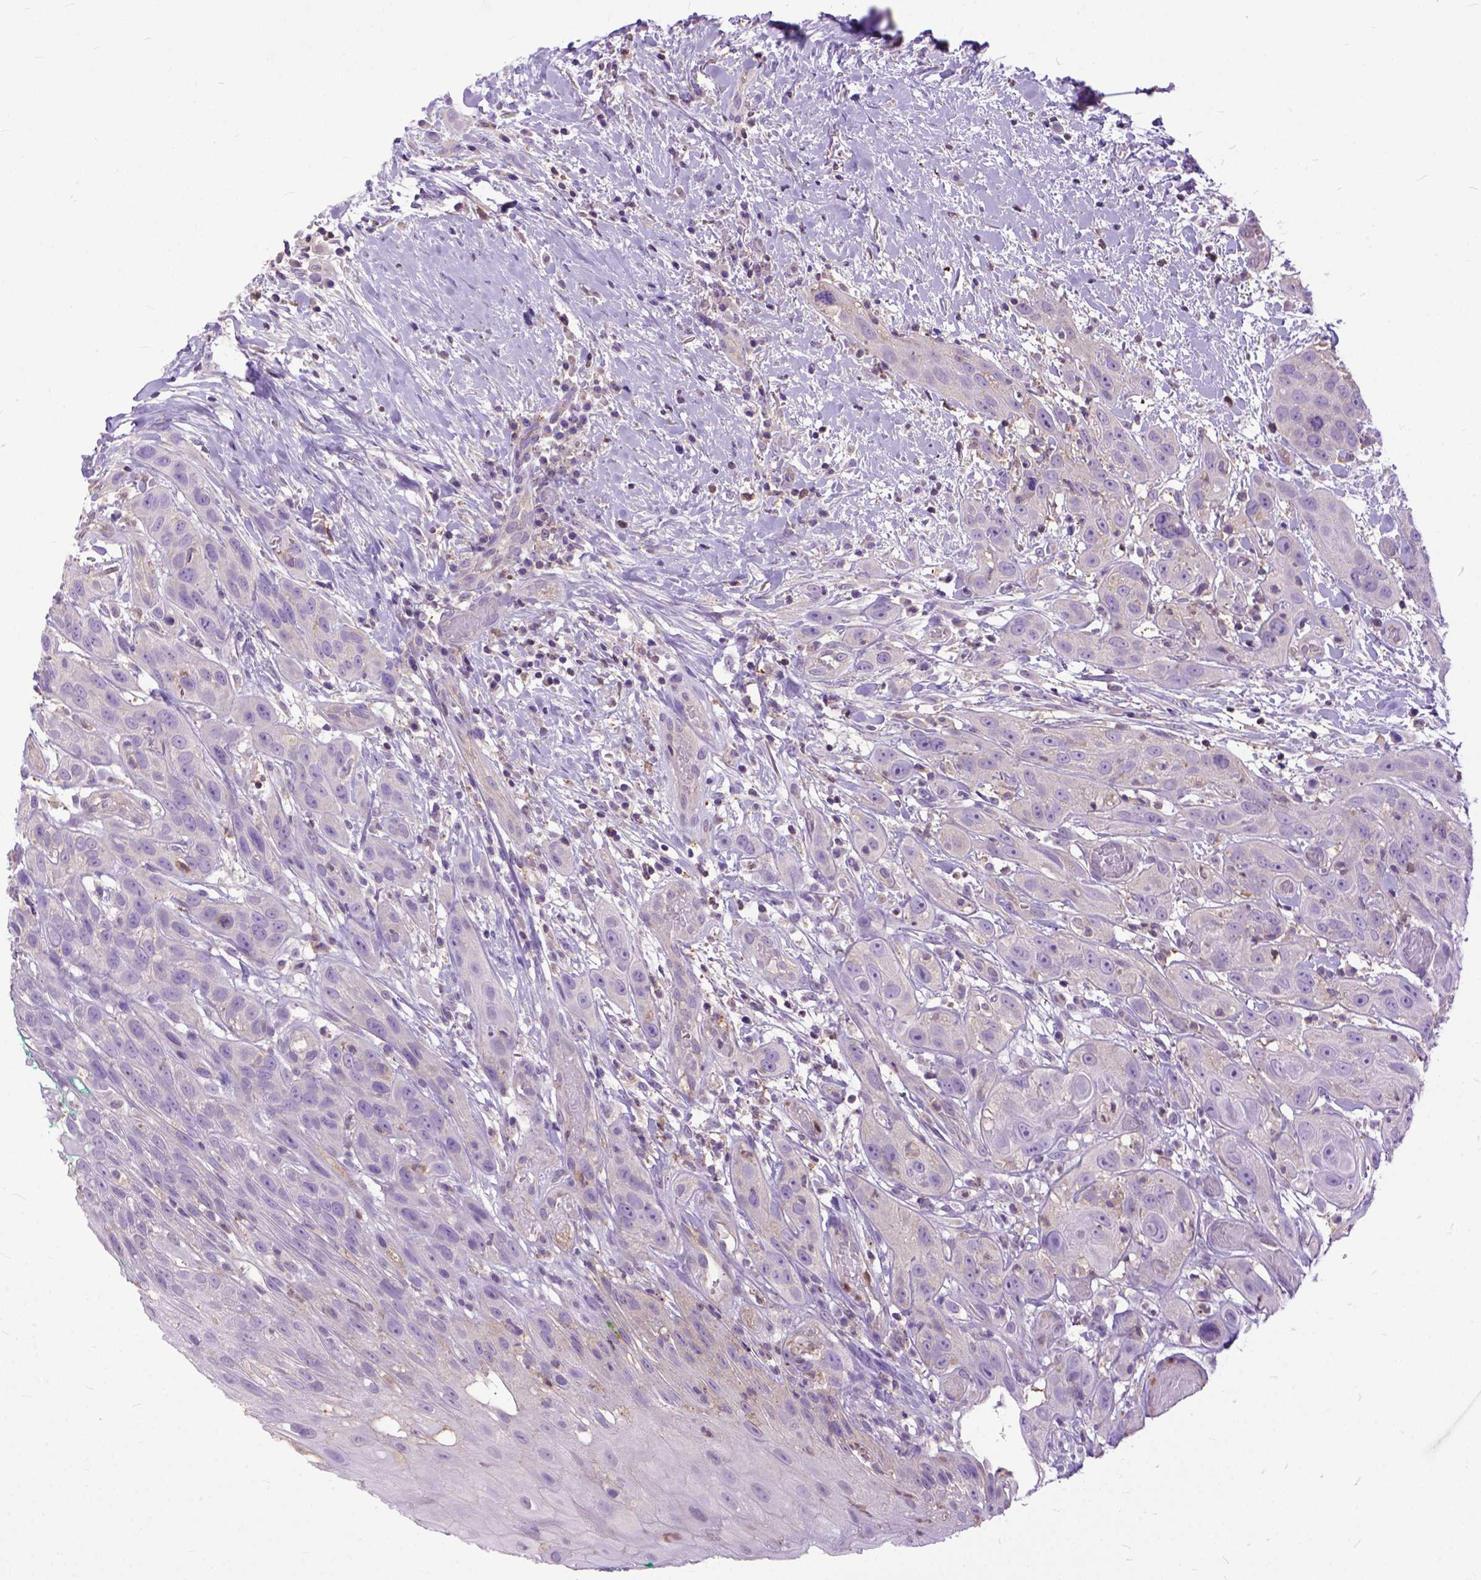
{"staining": {"intensity": "negative", "quantity": "none", "location": "none"}, "tissue": "head and neck cancer", "cell_type": "Tumor cells", "image_type": "cancer", "snomed": [{"axis": "morphology", "description": "Normal tissue, NOS"}, {"axis": "morphology", "description": "Squamous cell carcinoma, NOS"}, {"axis": "topography", "description": "Oral tissue"}, {"axis": "topography", "description": "Salivary gland"}, {"axis": "topography", "description": "Head-Neck"}], "caption": "DAB (3,3'-diaminobenzidine) immunohistochemical staining of head and neck cancer displays no significant expression in tumor cells.", "gene": "NAMPT", "patient": {"sex": "female", "age": 62}}